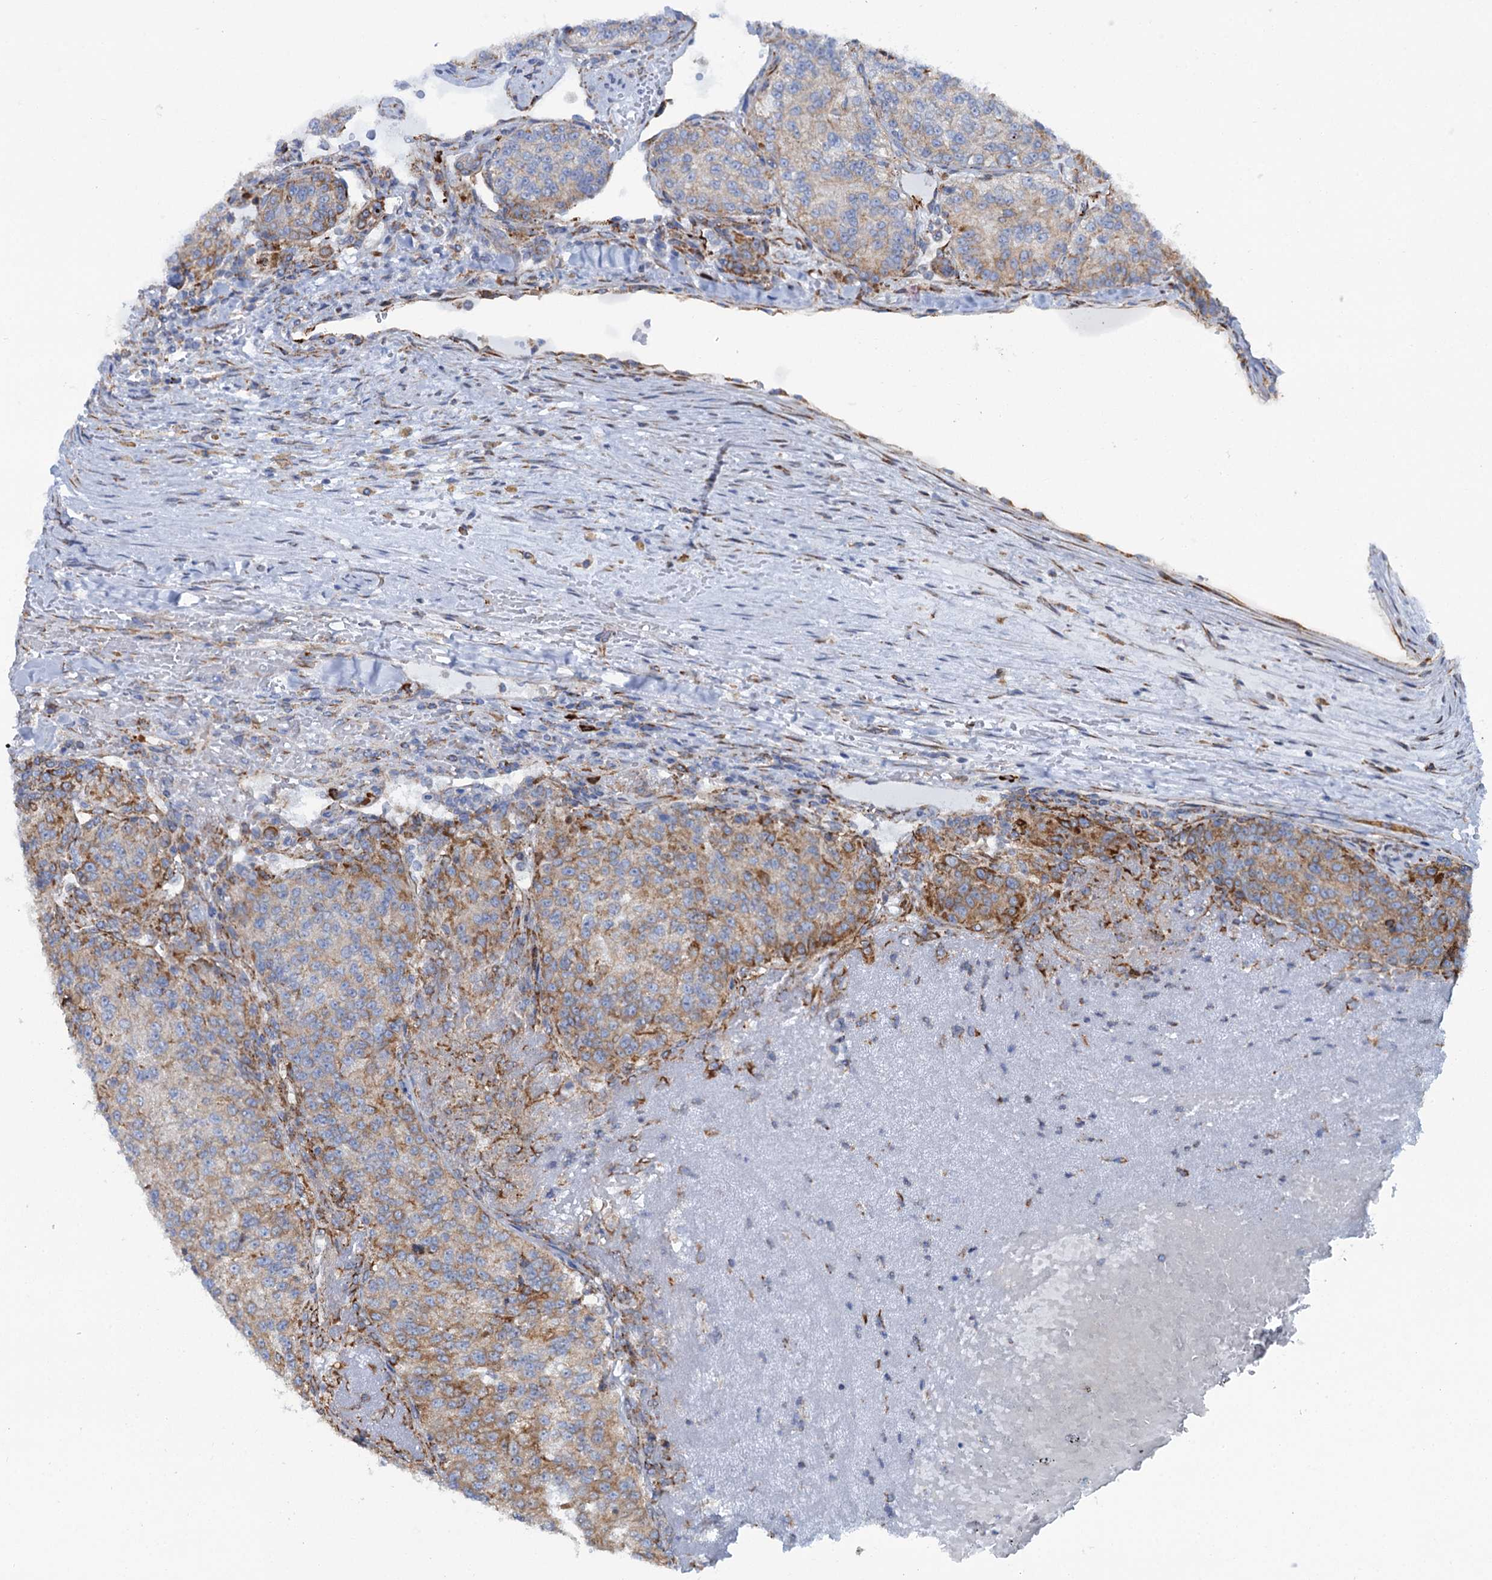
{"staining": {"intensity": "moderate", "quantity": "25%-75%", "location": "cytoplasmic/membranous"}, "tissue": "renal cancer", "cell_type": "Tumor cells", "image_type": "cancer", "snomed": [{"axis": "morphology", "description": "Adenocarcinoma, NOS"}, {"axis": "topography", "description": "Kidney"}], "caption": "A histopathology image of human renal cancer (adenocarcinoma) stained for a protein demonstrates moderate cytoplasmic/membranous brown staining in tumor cells.", "gene": "SHE", "patient": {"sex": "female", "age": 63}}